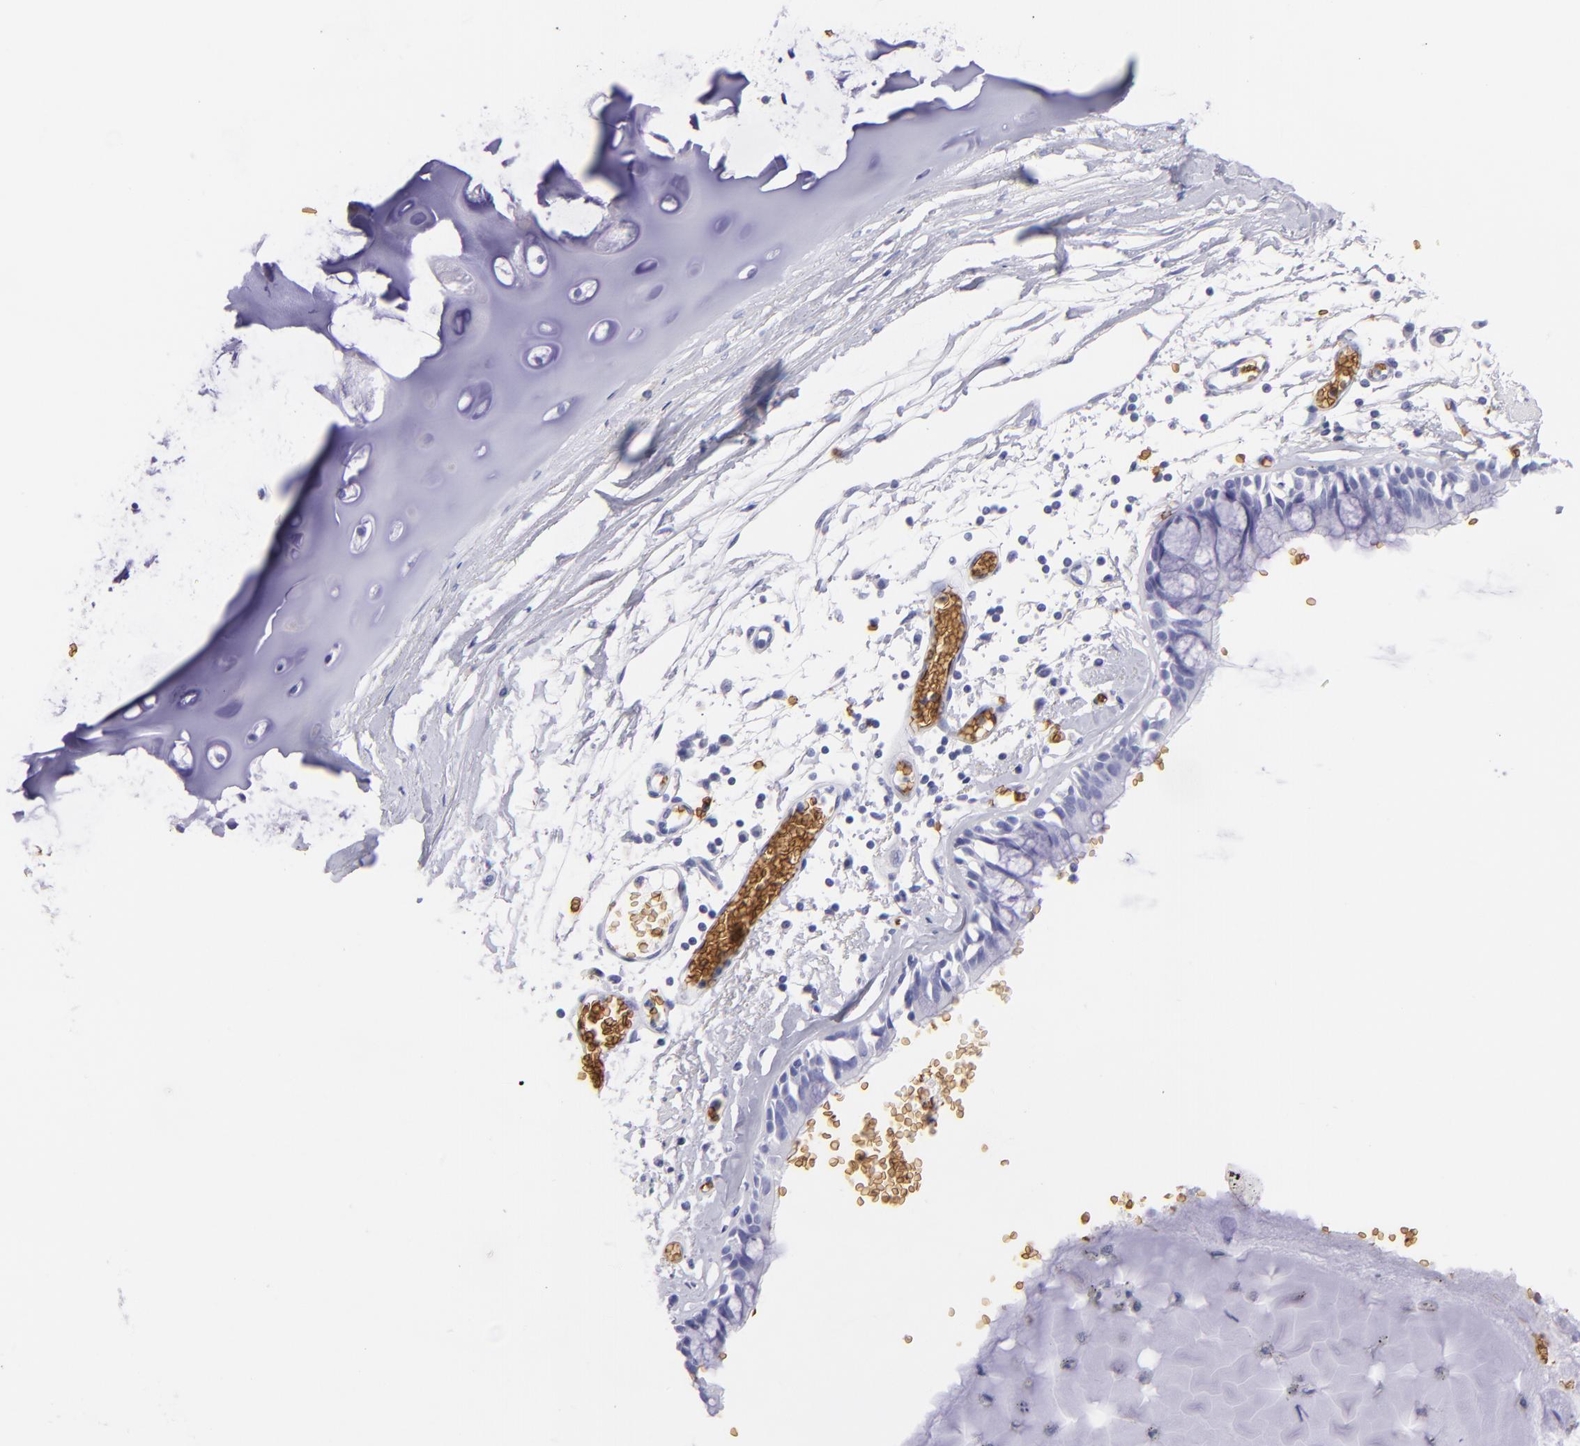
{"staining": {"intensity": "negative", "quantity": "none", "location": "none"}, "tissue": "adipose tissue", "cell_type": "Adipocytes", "image_type": "normal", "snomed": [{"axis": "morphology", "description": "Normal tissue, NOS"}, {"axis": "topography", "description": "Bronchus"}, {"axis": "topography", "description": "Lung"}], "caption": "Adipocytes show no significant protein expression in benign adipose tissue. Nuclei are stained in blue.", "gene": "GYPA", "patient": {"sex": "female", "age": 56}}